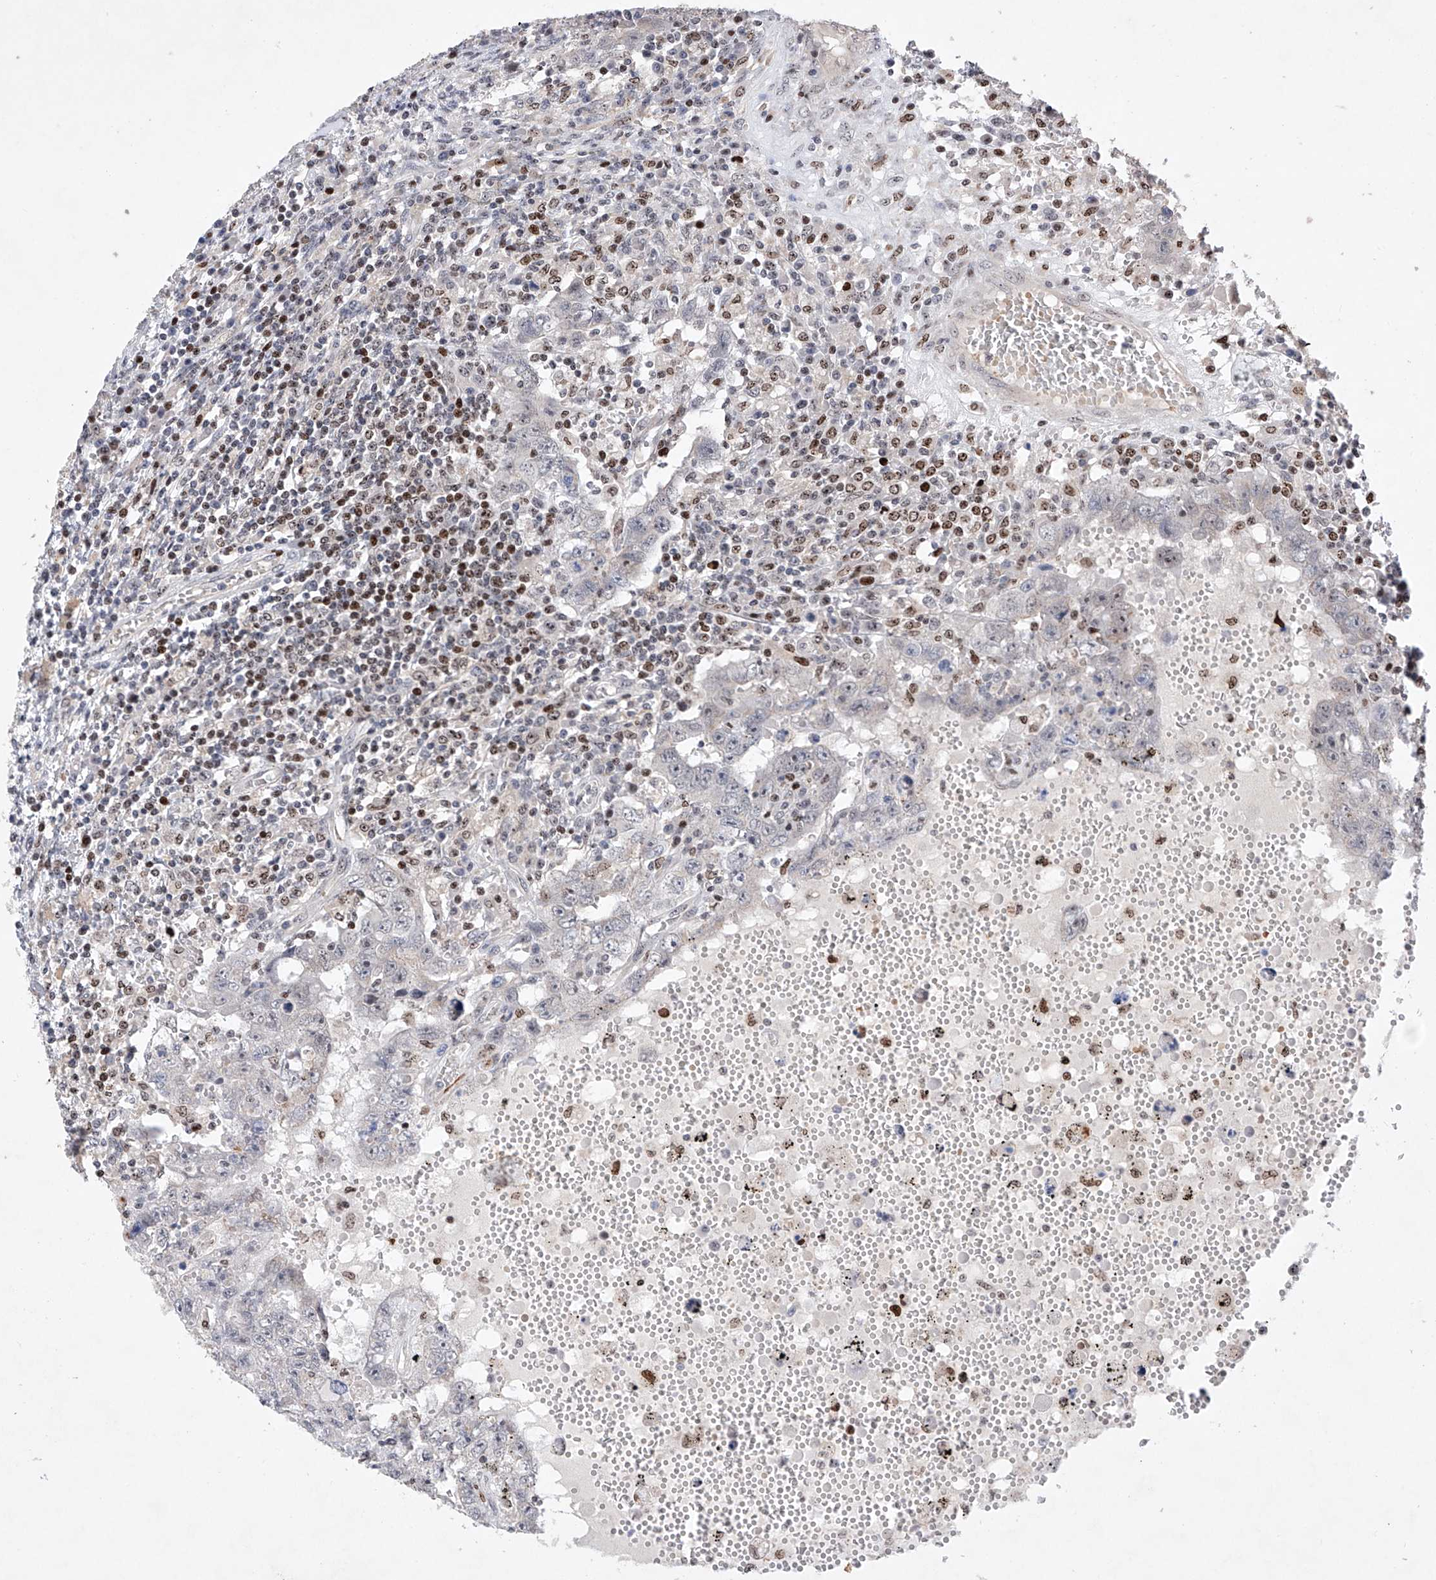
{"staining": {"intensity": "negative", "quantity": "none", "location": "none"}, "tissue": "testis cancer", "cell_type": "Tumor cells", "image_type": "cancer", "snomed": [{"axis": "morphology", "description": "Carcinoma, Embryonal, NOS"}, {"axis": "topography", "description": "Testis"}], "caption": "The IHC micrograph has no significant expression in tumor cells of embryonal carcinoma (testis) tissue. (DAB (3,3'-diaminobenzidine) immunohistochemistry with hematoxylin counter stain).", "gene": "AFG1L", "patient": {"sex": "male", "age": 26}}